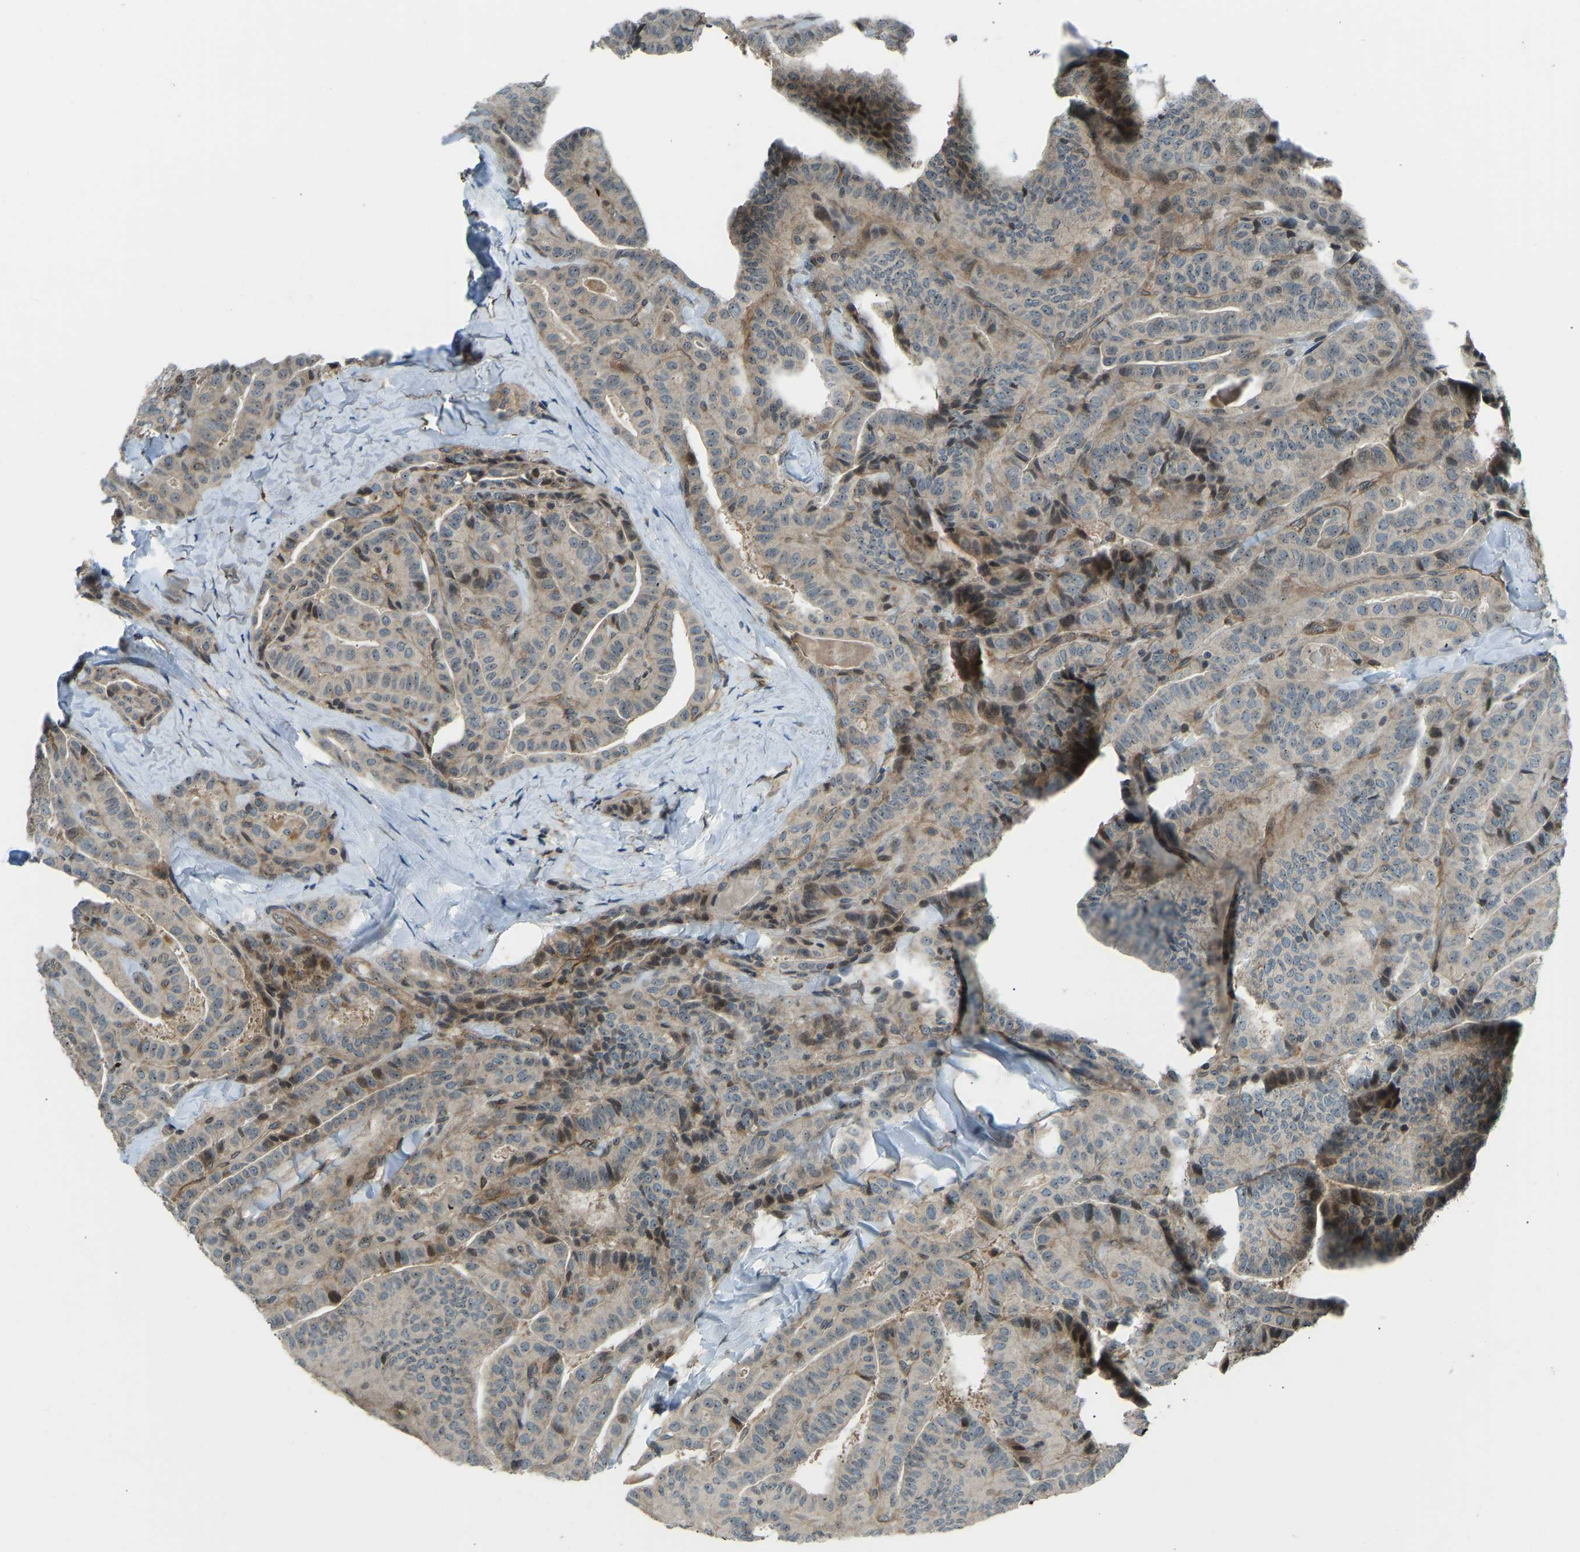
{"staining": {"intensity": "weak", "quantity": "25%-75%", "location": "cytoplasmic/membranous,nuclear"}, "tissue": "thyroid cancer", "cell_type": "Tumor cells", "image_type": "cancer", "snomed": [{"axis": "morphology", "description": "Papillary adenocarcinoma, NOS"}, {"axis": "topography", "description": "Thyroid gland"}], "caption": "Protein staining reveals weak cytoplasmic/membranous and nuclear staining in about 25%-75% of tumor cells in papillary adenocarcinoma (thyroid).", "gene": "SVOPL", "patient": {"sex": "male", "age": 77}}